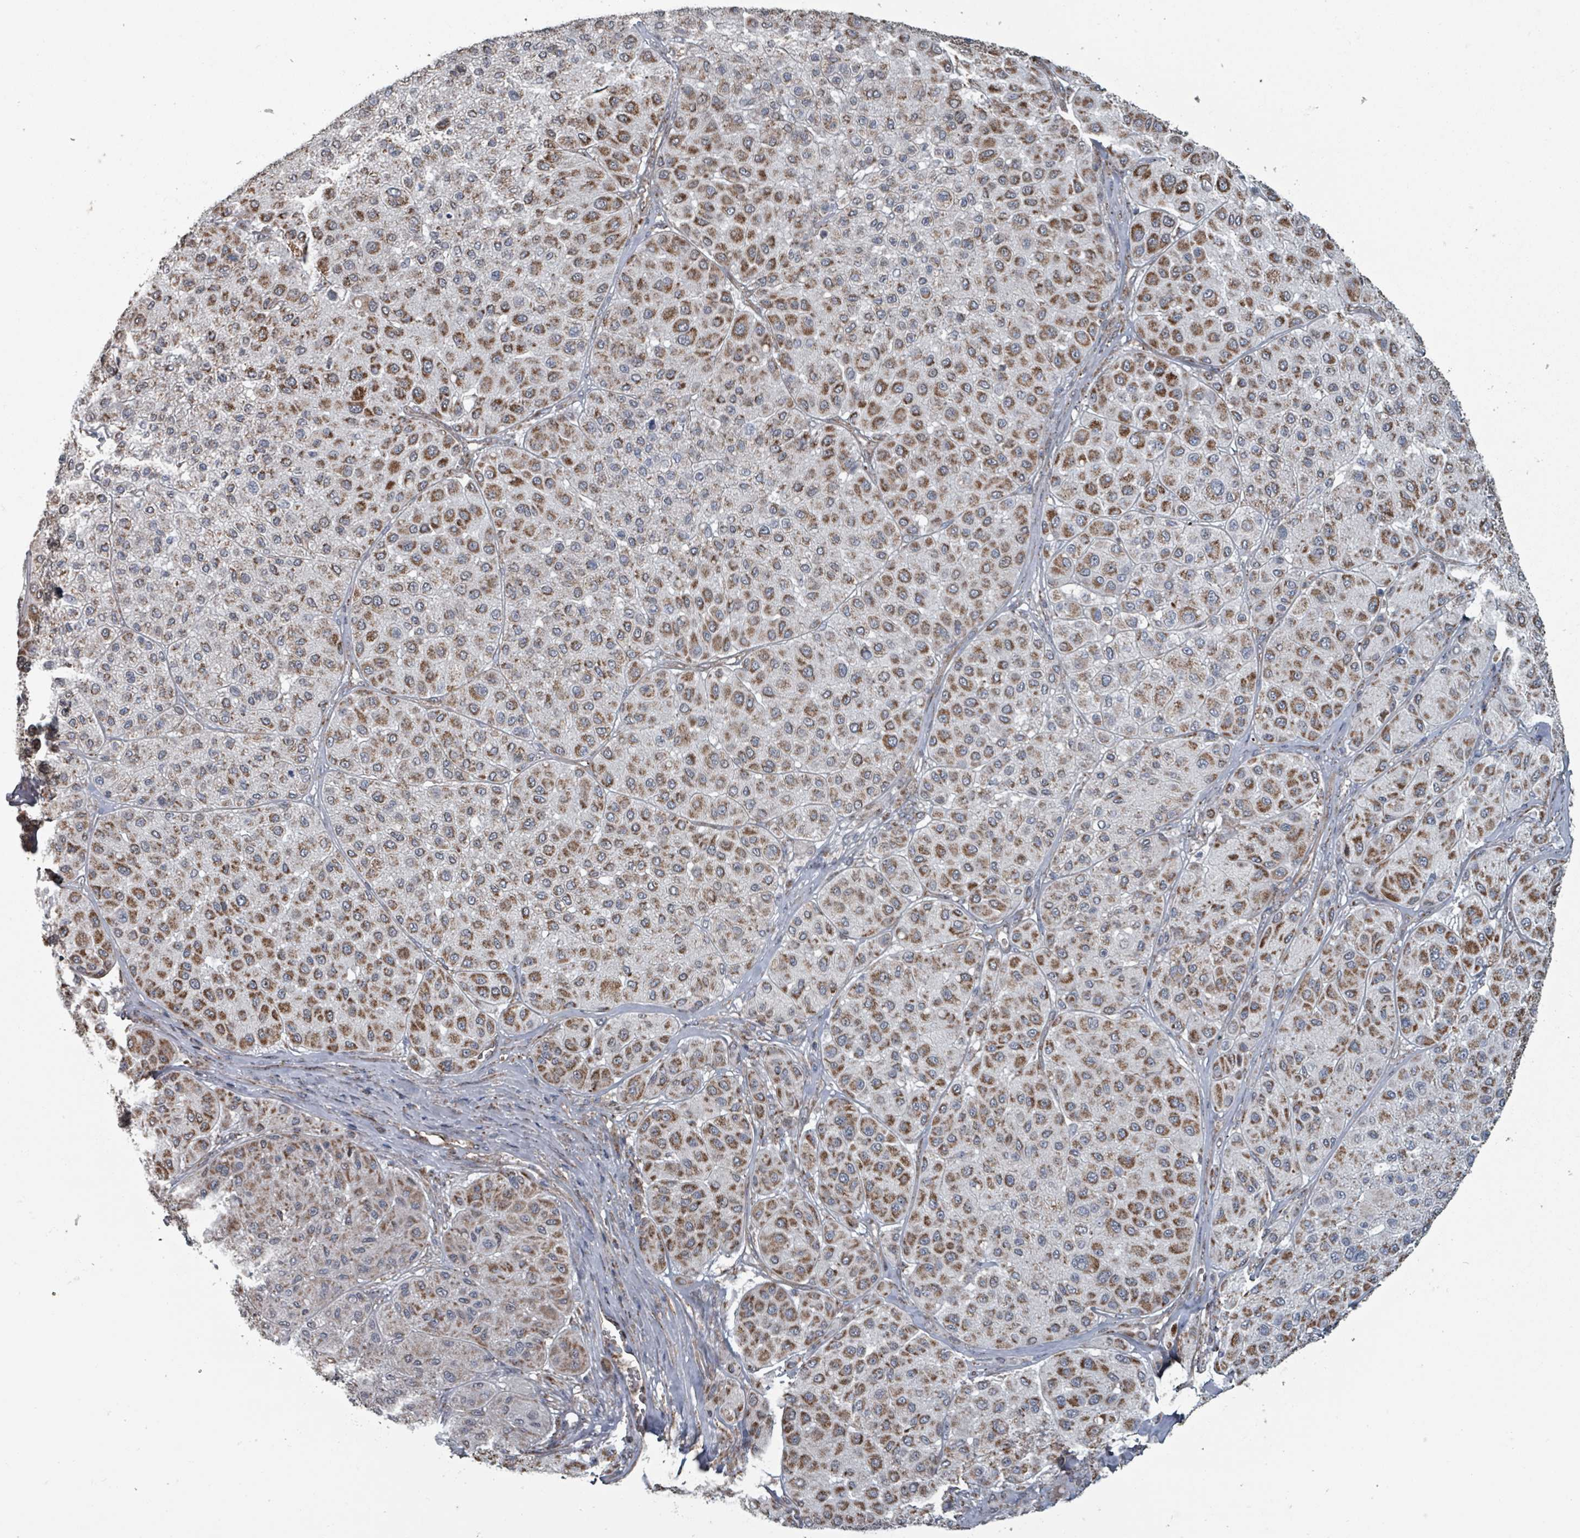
{"staining": {"intensity": "strong", "quantity": ">75%", "location": "cytoplasmic/membranous"}, "tissue": "melanoma", "cell_type": "Tumor cells", "image_type": "cancer", "snomed": [{"axis": "morphology", "description": "Malignant melanoma, Metastatic site"}, {"axis": "topography", "description": "Smooth muscle"}], "caption": "A high amount of strong cytoplasmic/membranous expression is appreciated in approximately >75% of tumor cells in malignant melanoma (metastatic site) tissue. (Brightfield microscopy of DAB IHC at high magnification).", "gene": "MRPL4", "patient": {"sex": "male", "age": 41}}